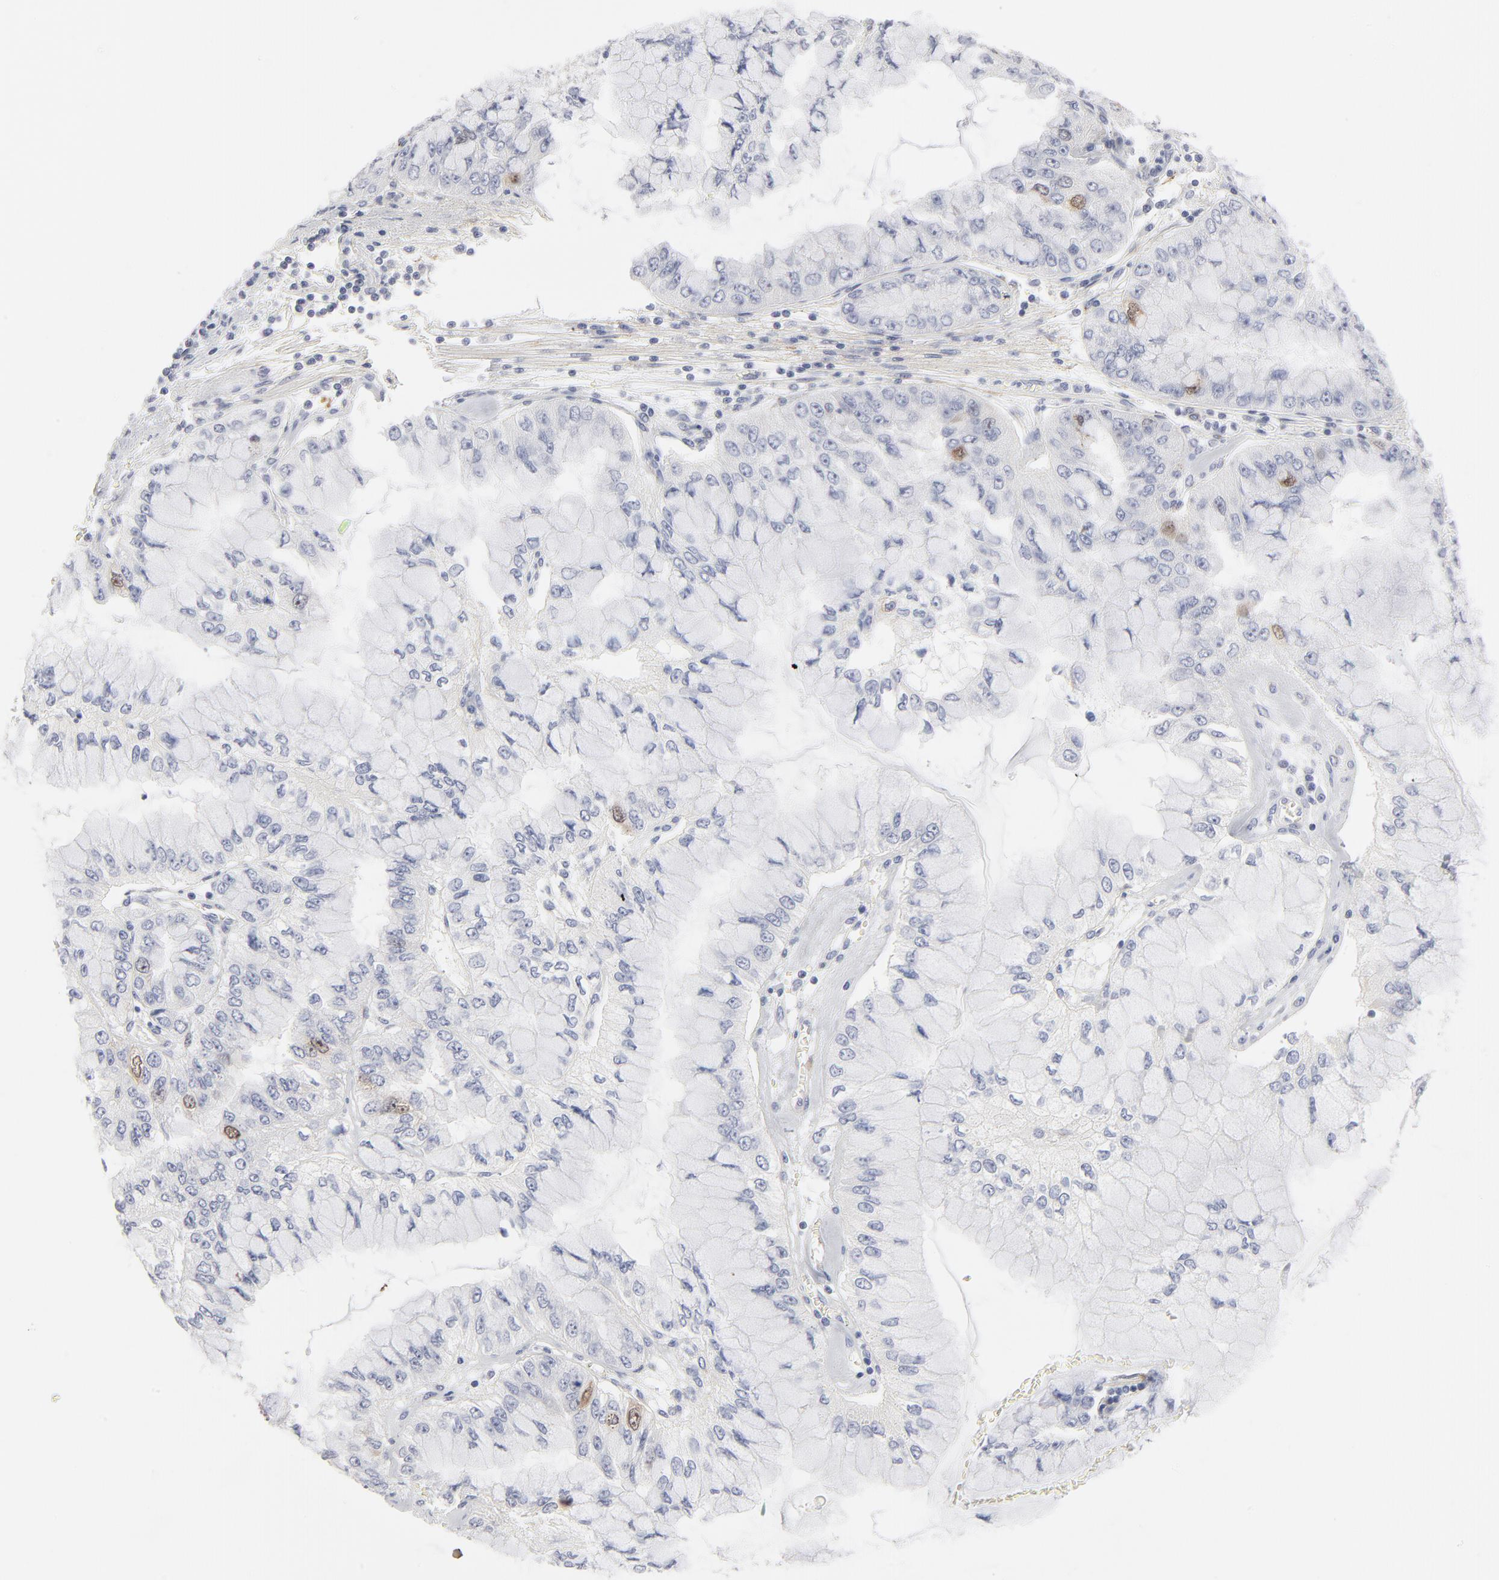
{"staining": {"intensity": "weak", "quantity": "<25%", "location": "nuclear"}, "tissue": "liver cancer", "cell_type": "Tumor cells", "image_type": "cancer", "snomed": [{"axis": "morphology", "description": "Cholangiocarcinoma"}, {"axis": "topography", "description": "Liver"}], "caption": "This histopathology image is of liver cholangiocarcinoma stained with immunohistochemistry (IHC) to label a protein in brown with the nuclei are counter-stained blue. There is no positivity in tumor cells. Brightfield microscopy of immunohistochemistry stained with DAB (brown) and hematoxylin (blue), captured at high magnification.", "gene": "AURKA", "patient": {"sex": "female", "age": 79}}